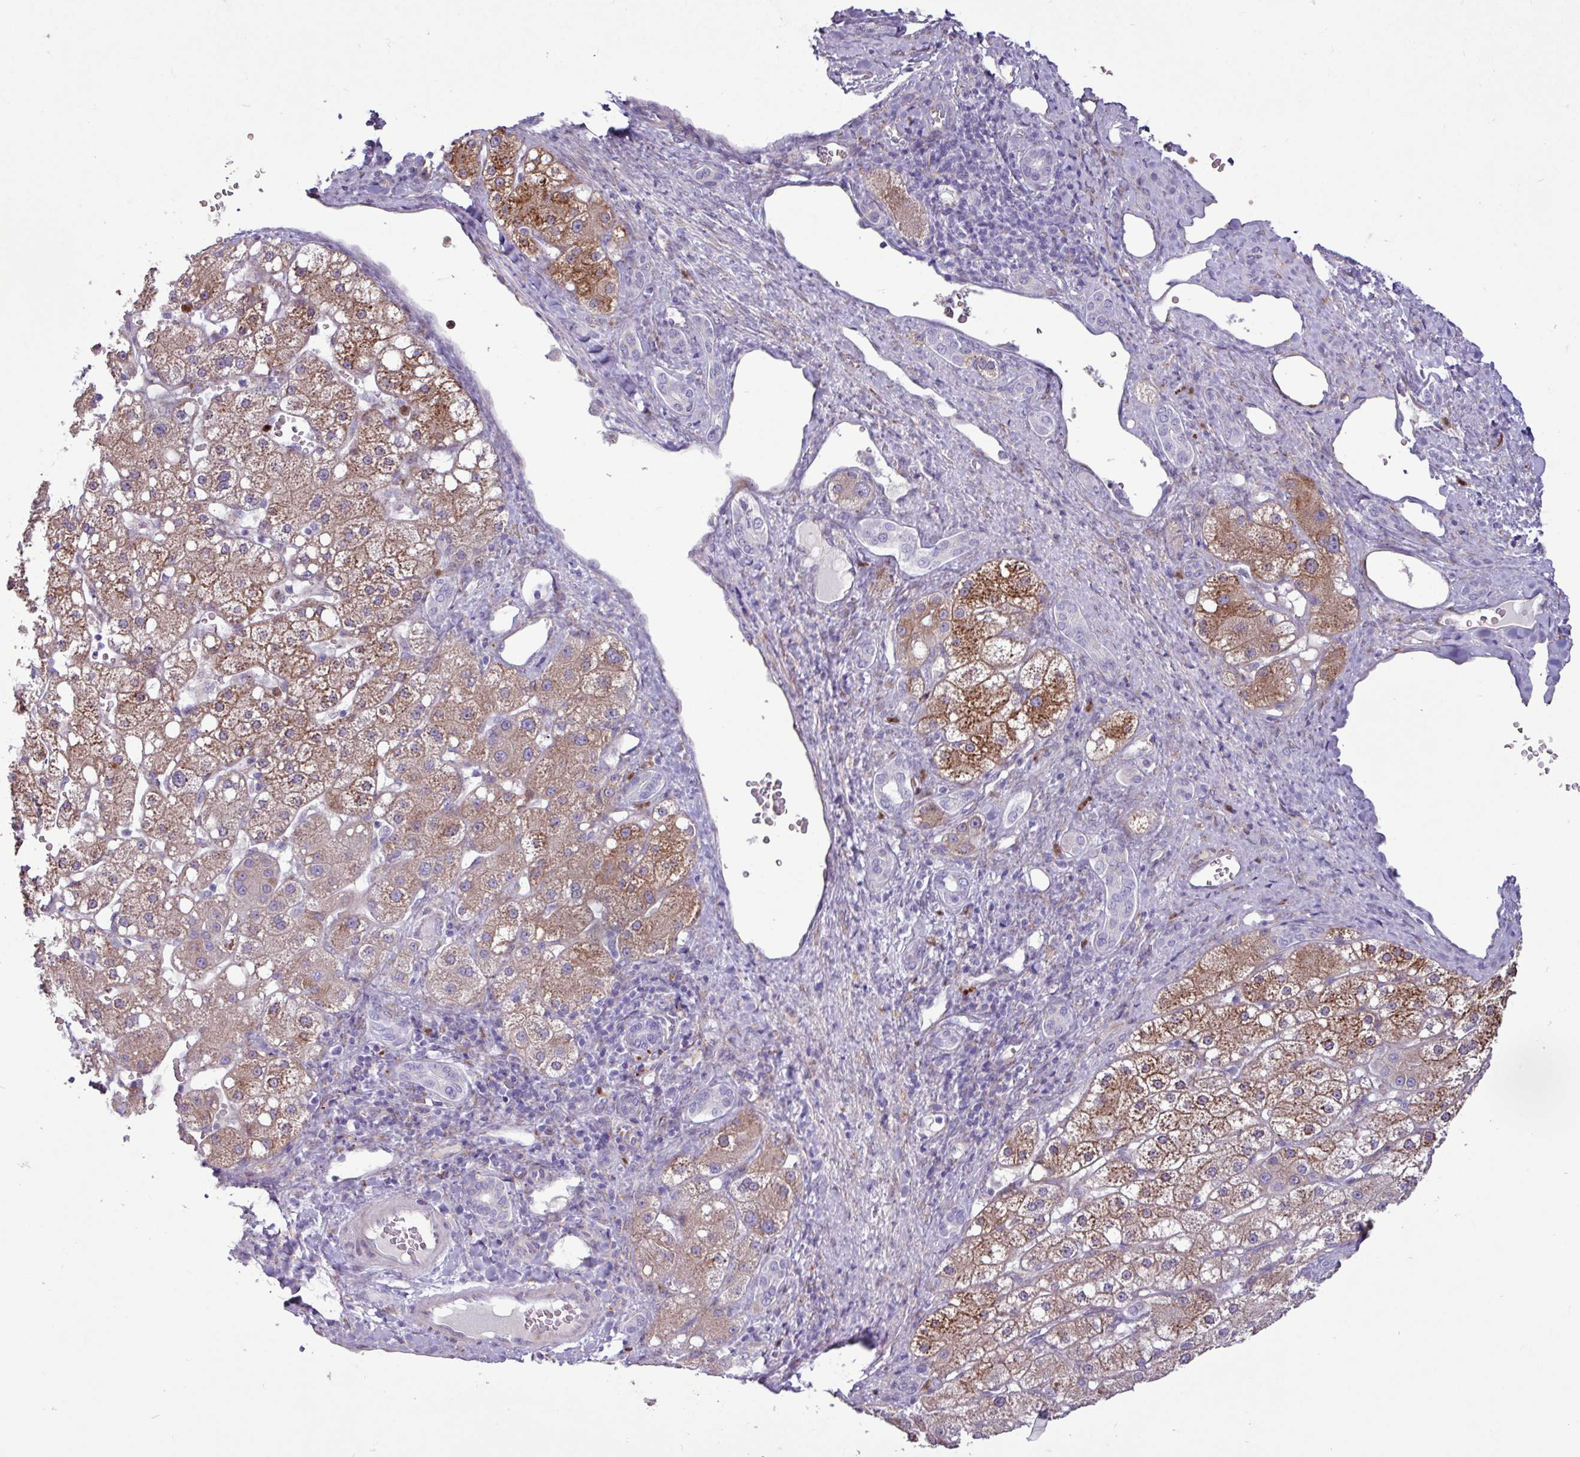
{"staining": {"intensity": "moderate", "quantity": ">75%", "location": "cytoplasmic/membranous"}, "tissue": "liver cancer", "cell_type": "Tumor cells", "image_type": "cancer", "snomed": [{"axis": "morphology", "description": "Carcinoma, Hepatocellular, NOS"}, {"axis": "topography", "description": "Liver"}], "caption": "Hepatocellular carcinoma (liver) stained with IHC reveals moderate cytoplasmic/membranous expression in approximately >75% of tumor cells. The protein of interest is shown in brown color, while the nuclei are stained blue.", "gene": "PPP1R35", "patient": {"sex": "male", "age": 67}}